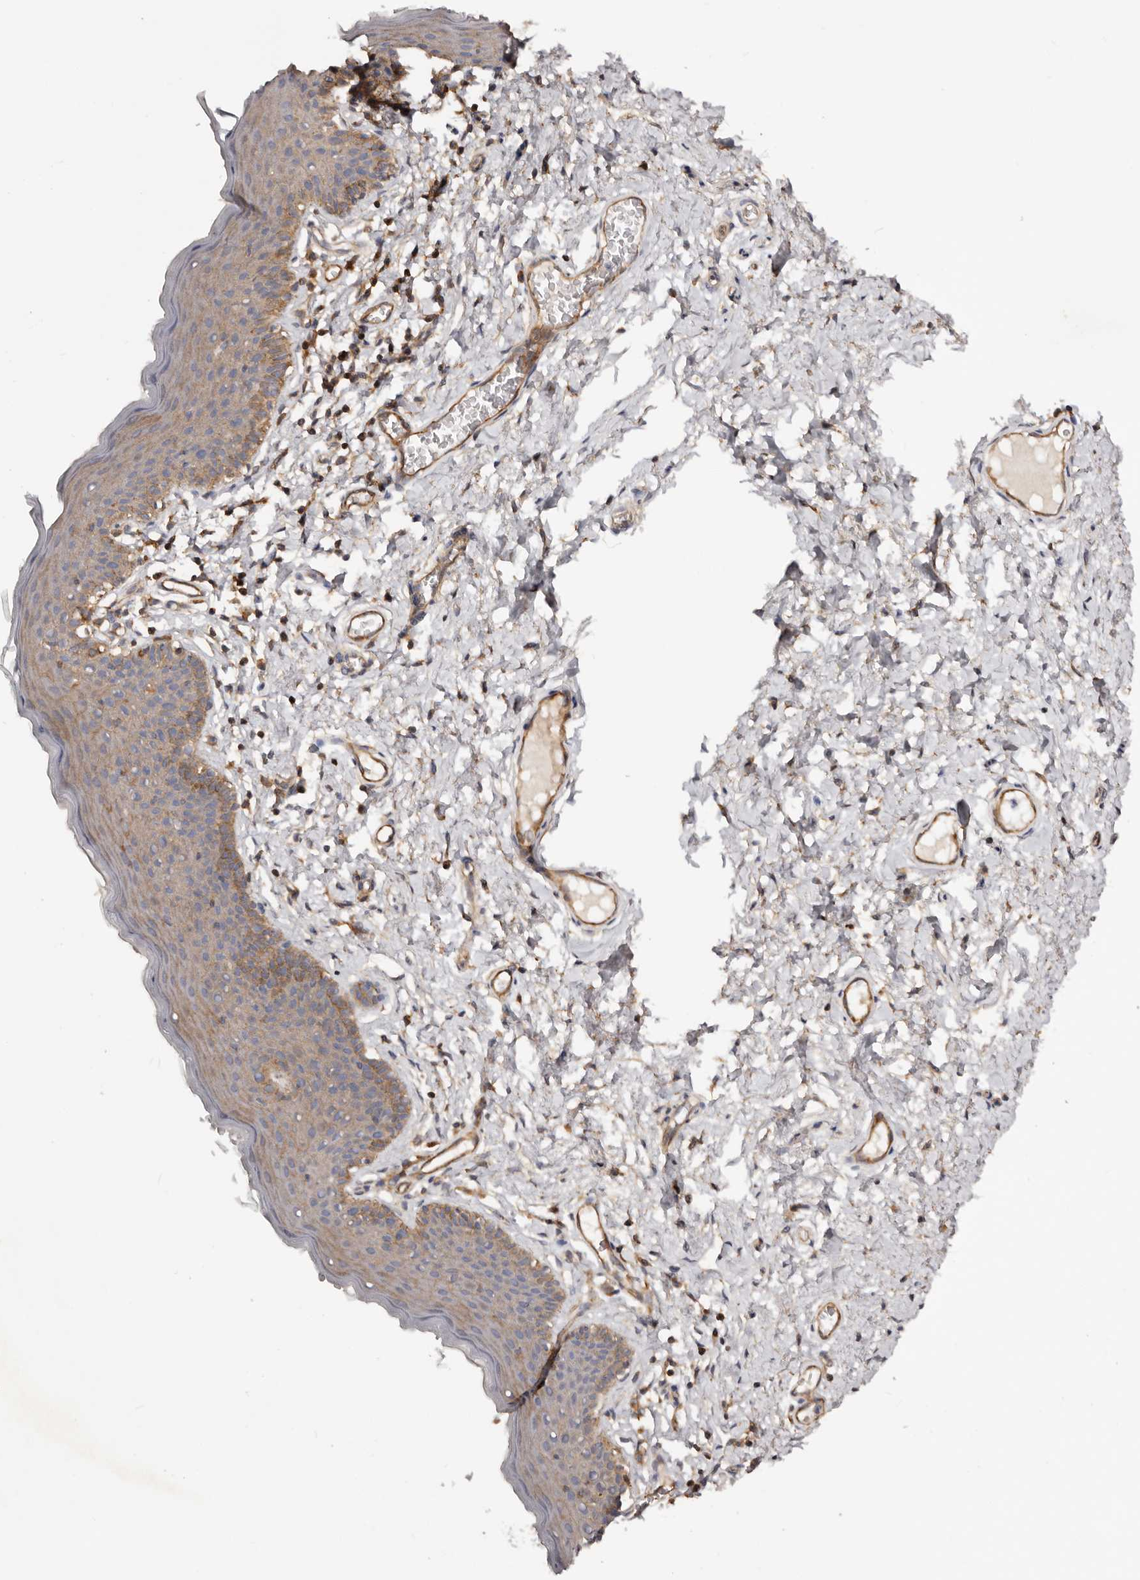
{"staining": {"intensity": "moderate", "quantity": "25%-75%", "location": "cytoplasmic/membranous"}, "tissue": "skin", "cell_type": "Epidermal cells", "image_type": "normal", "snomed": [{"axis": "morphology", "description": "Normal tissue, NOS"}, {"axis": "topography", "description": "Vulva"}], "caption": "Immunohistochemistry micrograph of normal skin: human skin stained using IHC exhibits medium levels of moderate protein expression localized specifically in the cytoplasmic/membranous of epidermal cells, appearing as a cytoplasmic/membranous brown color.", "gene": "DMRT2", "patient": {"sex": "female", "age": 66}}